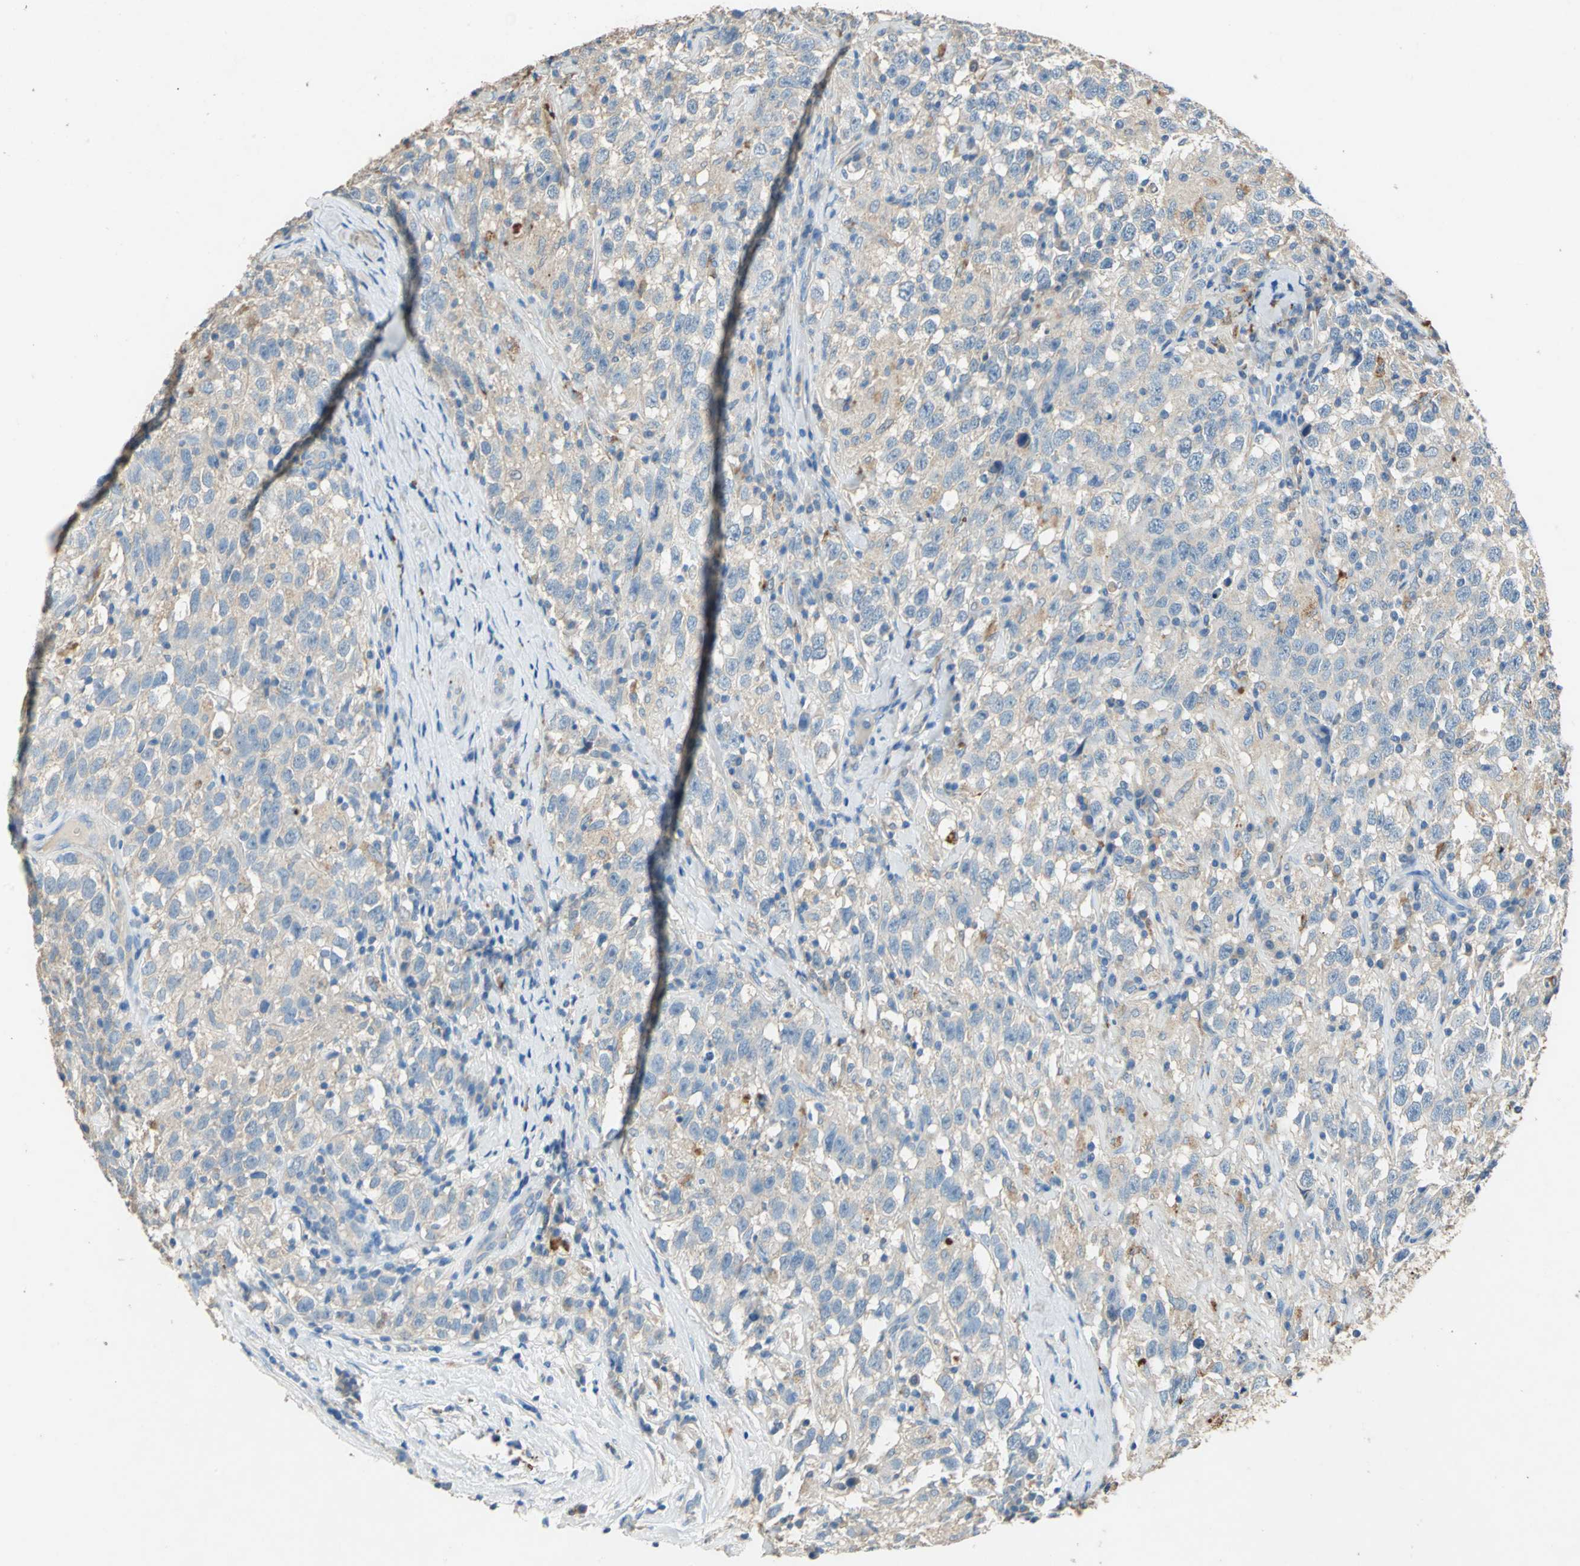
{"staining": {"intensity": "weak", "quantity": ">75%", "location": "cytoplasmic/membranous"}, "tissue": "testis cancer", "cell_type": "Tumor cells", "image_type": "cancer", "snomed": [{"axis": "morphology", "description": "Seminoma, NOS"}, {"axis": "topography", "description": "Testis"}], "caption": "Testis seminoma stained with DAB immunohistochemistry (IHC) demonstrates low levels of weak cytoplasmic/membranous staining in approximately >75% of tumor cells. (IHC, brightfield microscopy, high magnification).", "gene": "ADAMTS5", "patient": {"sex": "male", "age": 41}}